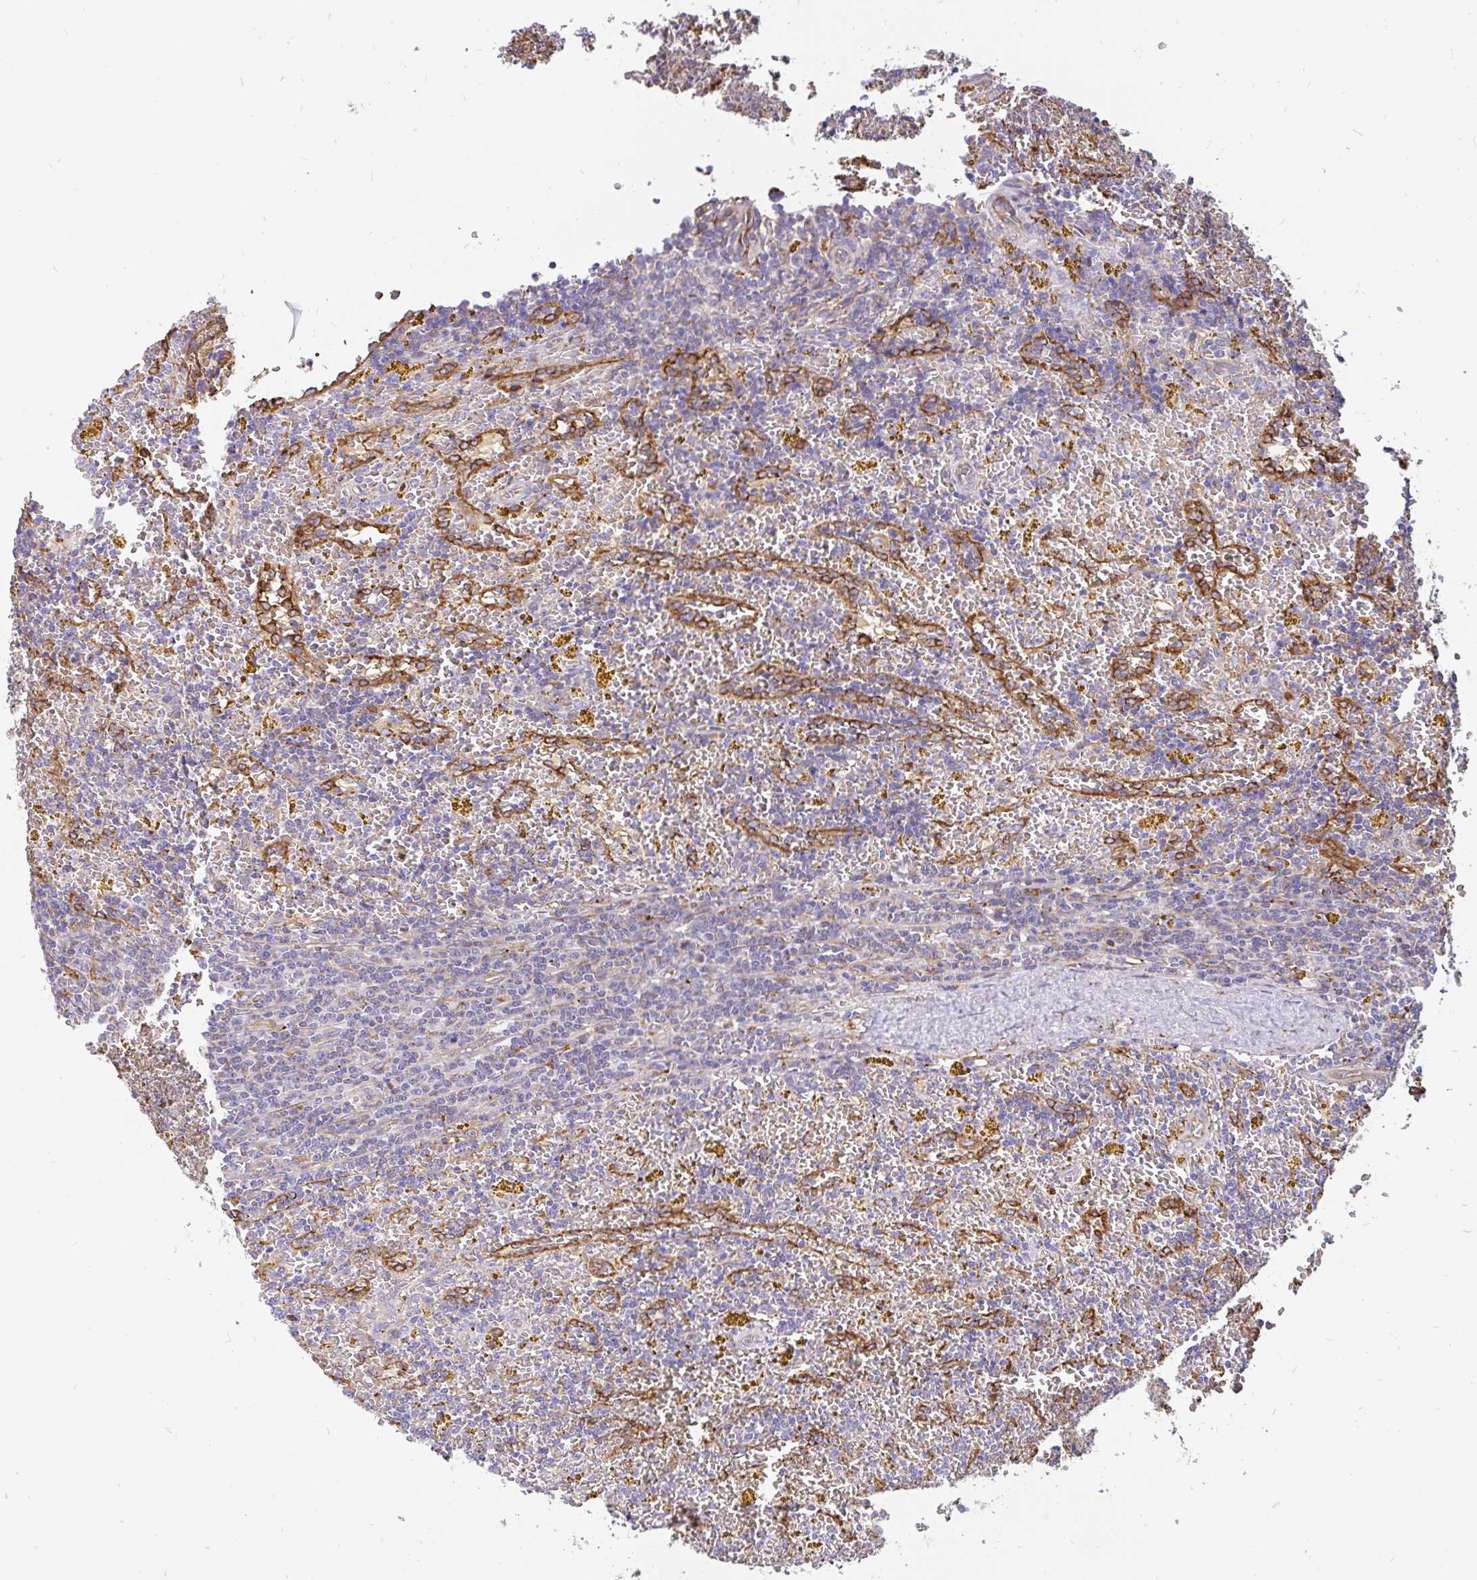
{"staining": {"intensity": "negative", "quantity": "none", "location": "none"}, "tissue": "lymphoma", "cell_type": "Tumor cells", "image_type": "cancer", "snomed": [{"axis": "morphology", "description": "Malignant lymphoma, non-Hodgkin's type, Low grade"}, {"axis": "topography", "description": "Spleen"}, {"axis": "topography", "description": "Lymph node"}], "caption": "The photomicrograph demonstrates no significant expression in tumor cells of lymphoma.", "gene": "EML5", "patient": {"sex": "female", "age": 66}}